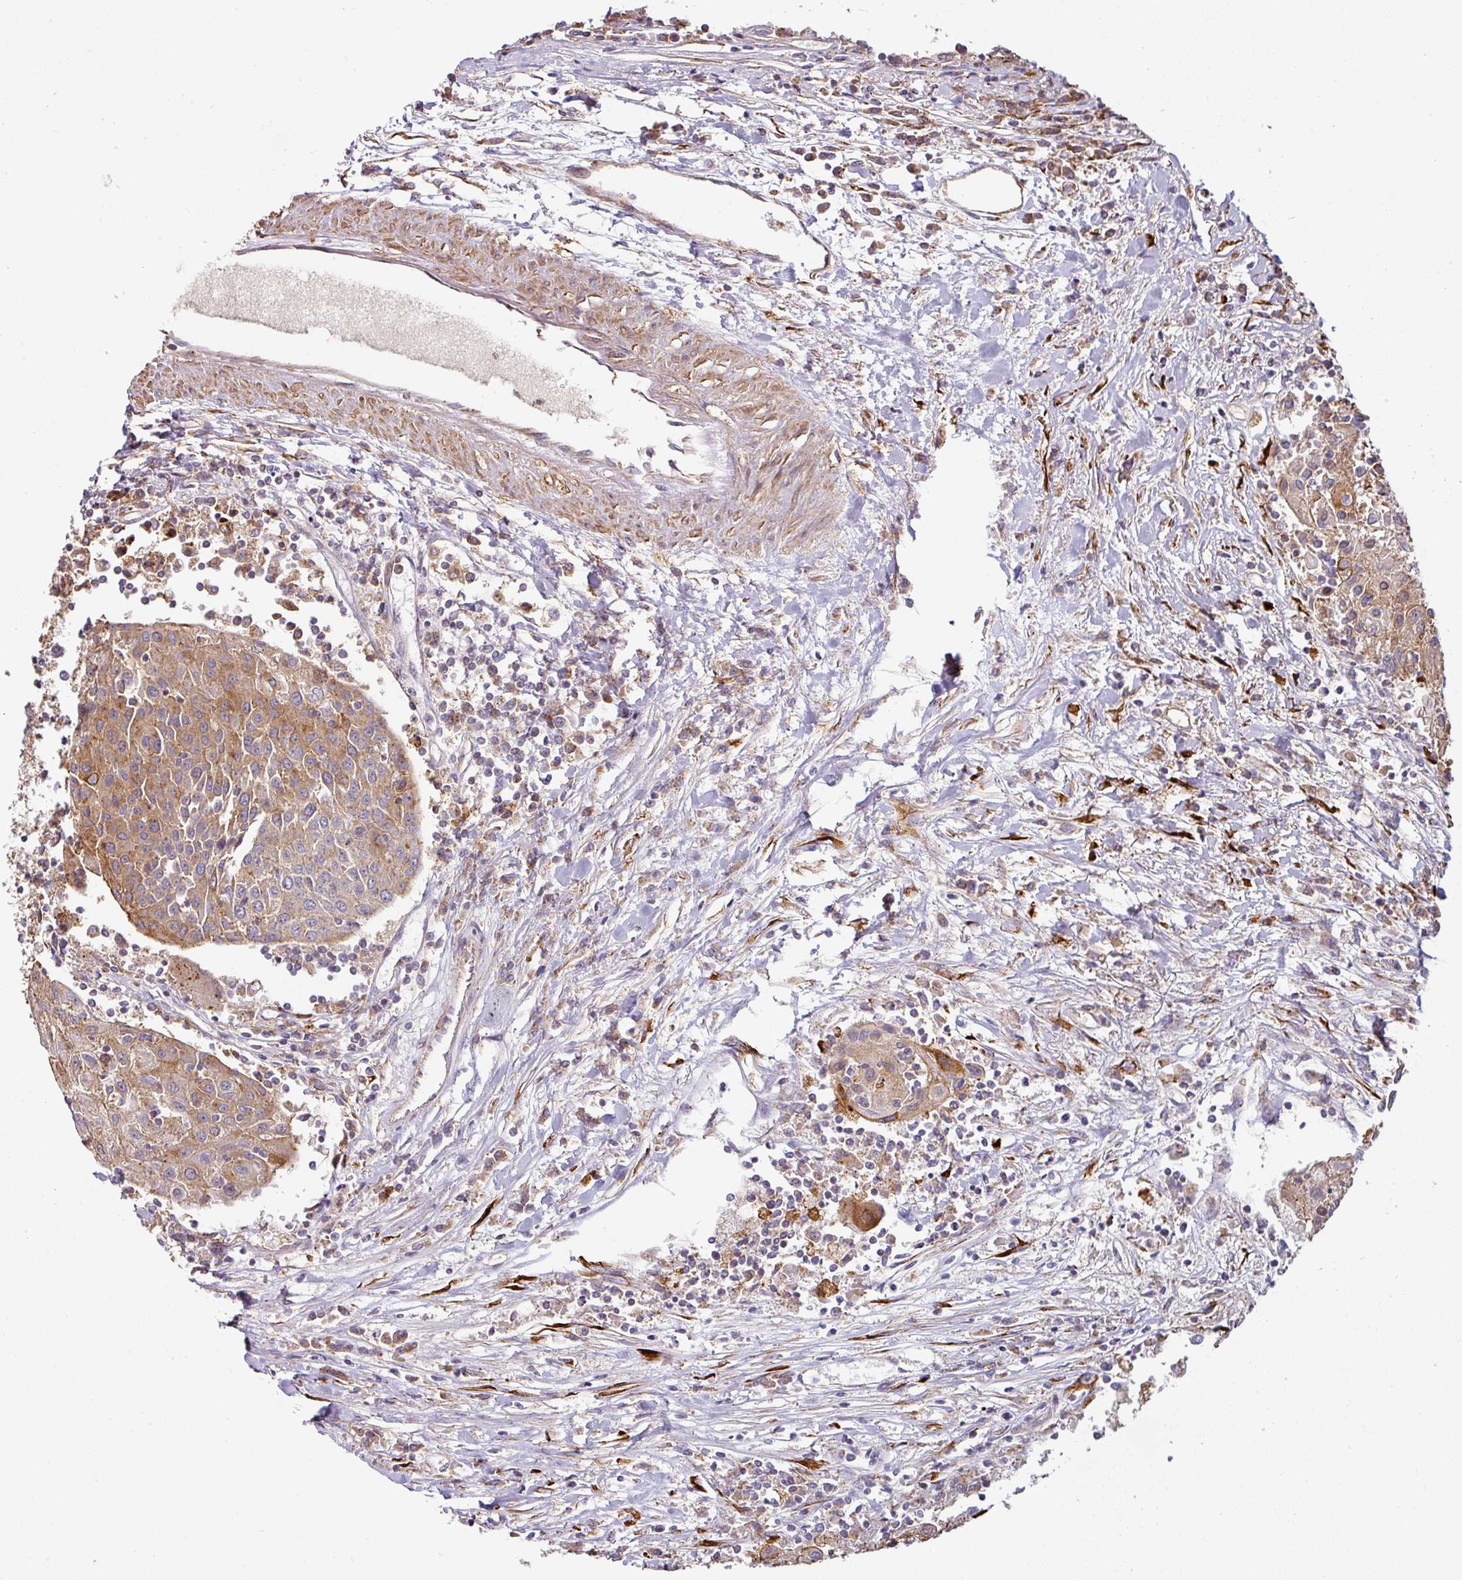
{"staining": {"intensity": "moderate", "quantity": "25%-75%", "location": "cytoplasmic/membranous"}, "tissue": "urothelial cancer", "cell_type": "Tumor cells", "image_type": "cancer", "snomed": [{"axis": "morphology", "description": "Urothelial carcinoma, High grade"}, {"axis": "topography", "description": "Urinary bladder"}], "caption": "Immunohistochemical staining of urothelial carcinoma (high-grade) displays medium levels of moderate cytoplasmic/membranous expression in approximately 25%-75% of tumor cells.", "gene": "CASP2", "patient": {"sex": "female", "age": 85}}